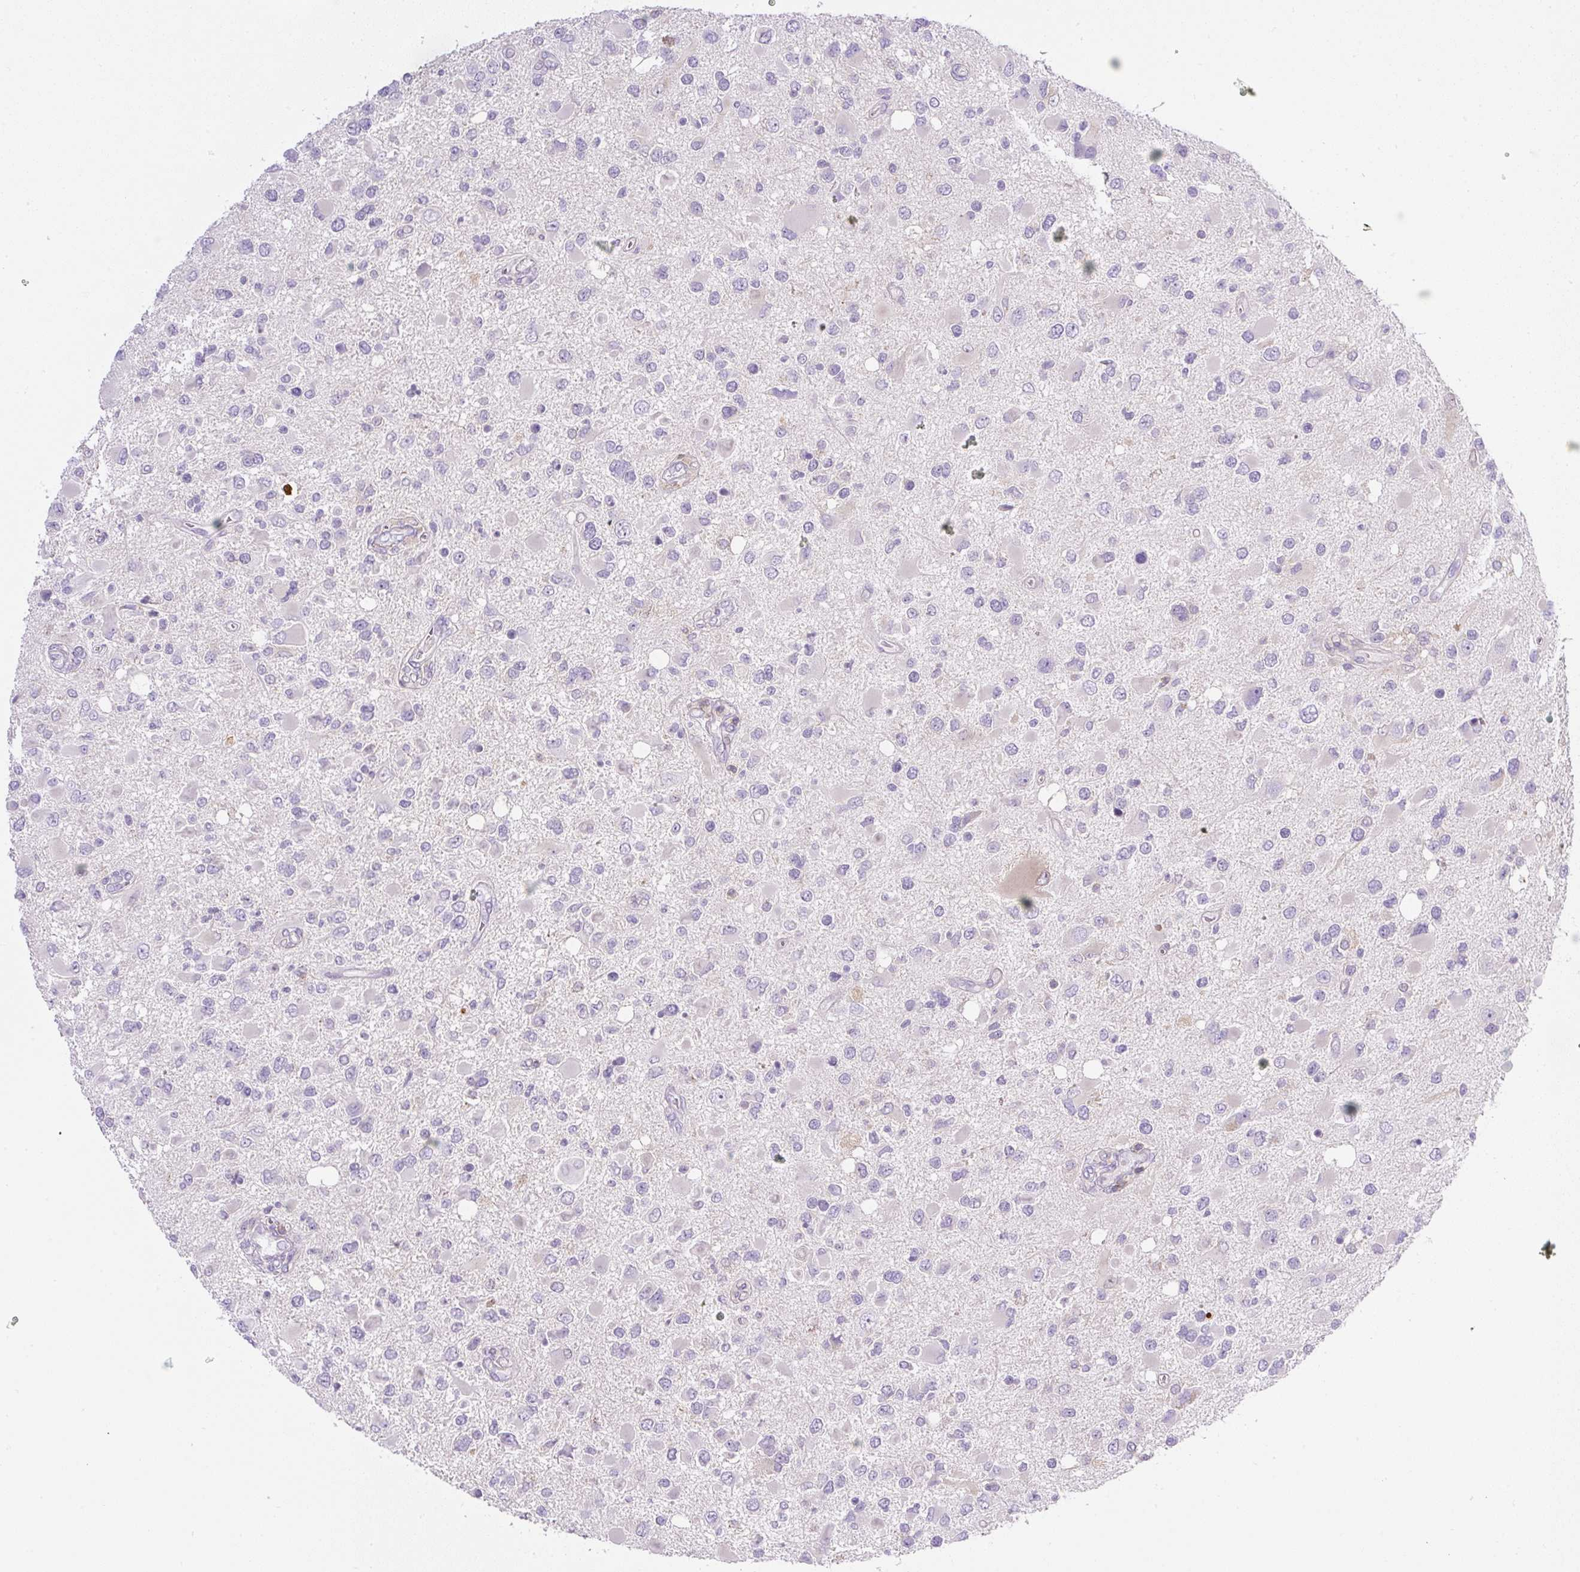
{"staining": {"intensity": "negative", "quantity": "none", "location": "none"}, "tissue": "glioma", "cell_type": "Tumor cells", "image_type": "cancer", "snomed": [{"axis": "morphology", "description": "Glioma, malignant, High grade"}, {"axis": "topography", "description": "Brain"}], "caption": "Tumor cells show no significant positivity in glioma.", "gene": "PIP5KL1", "patient": {"sex": "male", "age": 53}}